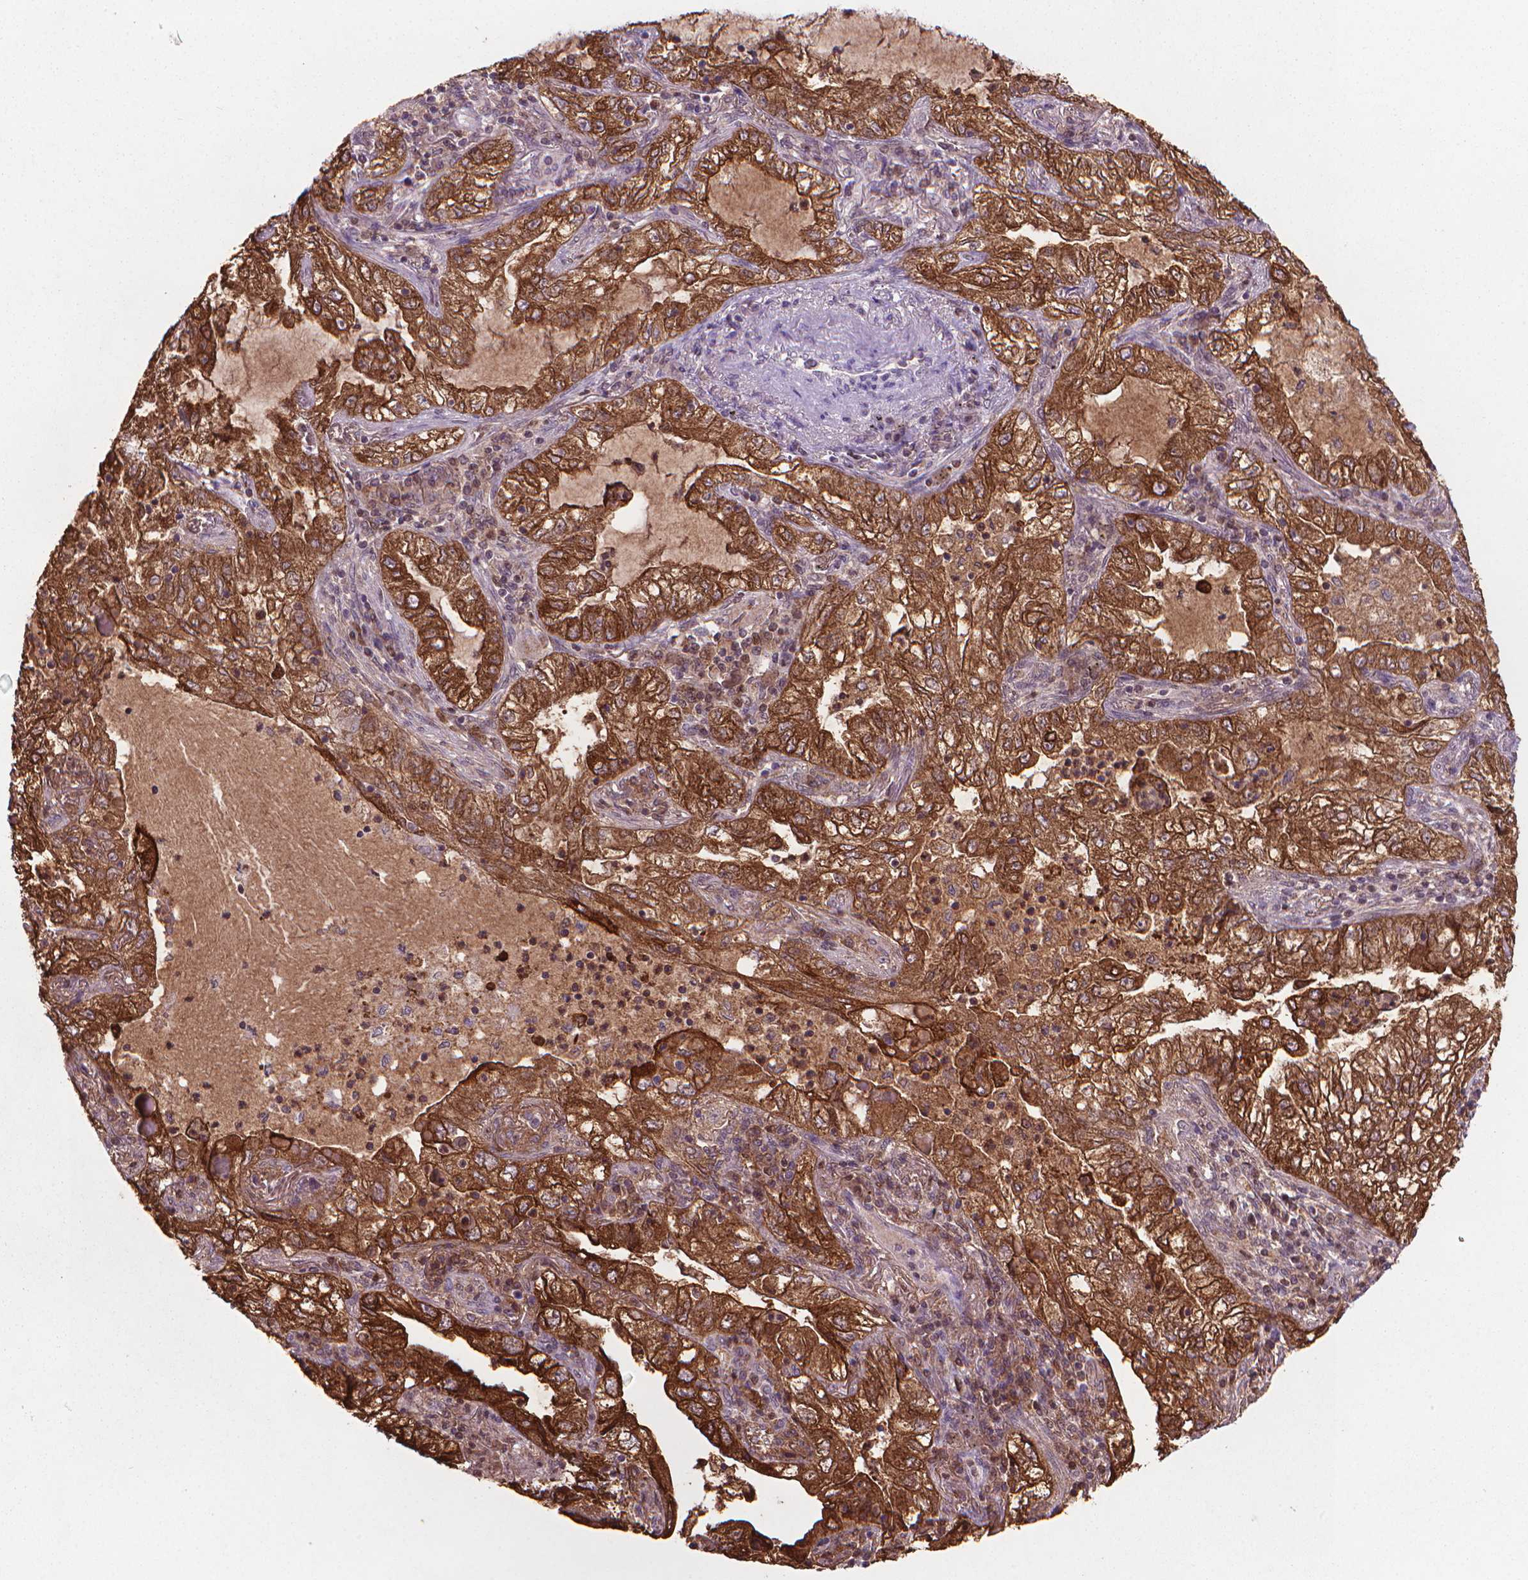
{"staining": {"intensity": "strong", "quantity": ">75%", "location": "cytoplasmic/membranous"}, "tissue": "lung cancer", "cell_type": "Tumor cells", "image_type": "cancer", "snomed": [{"axis": "morphology", "description": "Adenocarcinoma, NOS"}, {"axis": "topography", "description": "Lung"}], "caption": "Immunohistochemistry staining of lung adenocarcinoma, which shows high levels of strong cytoplasmic/membranous staining in approximately >75% of tumor cells indicating strong cytoplasmic/membranous protein staining. The staining was performed using DAB (3,3'-diaminobenzidine) (brown) for protein detection and nuclei were counterstained in hematoxylin (blue).", "gene": "MUC1", "patient": {"sex": "female", "age": 73}}